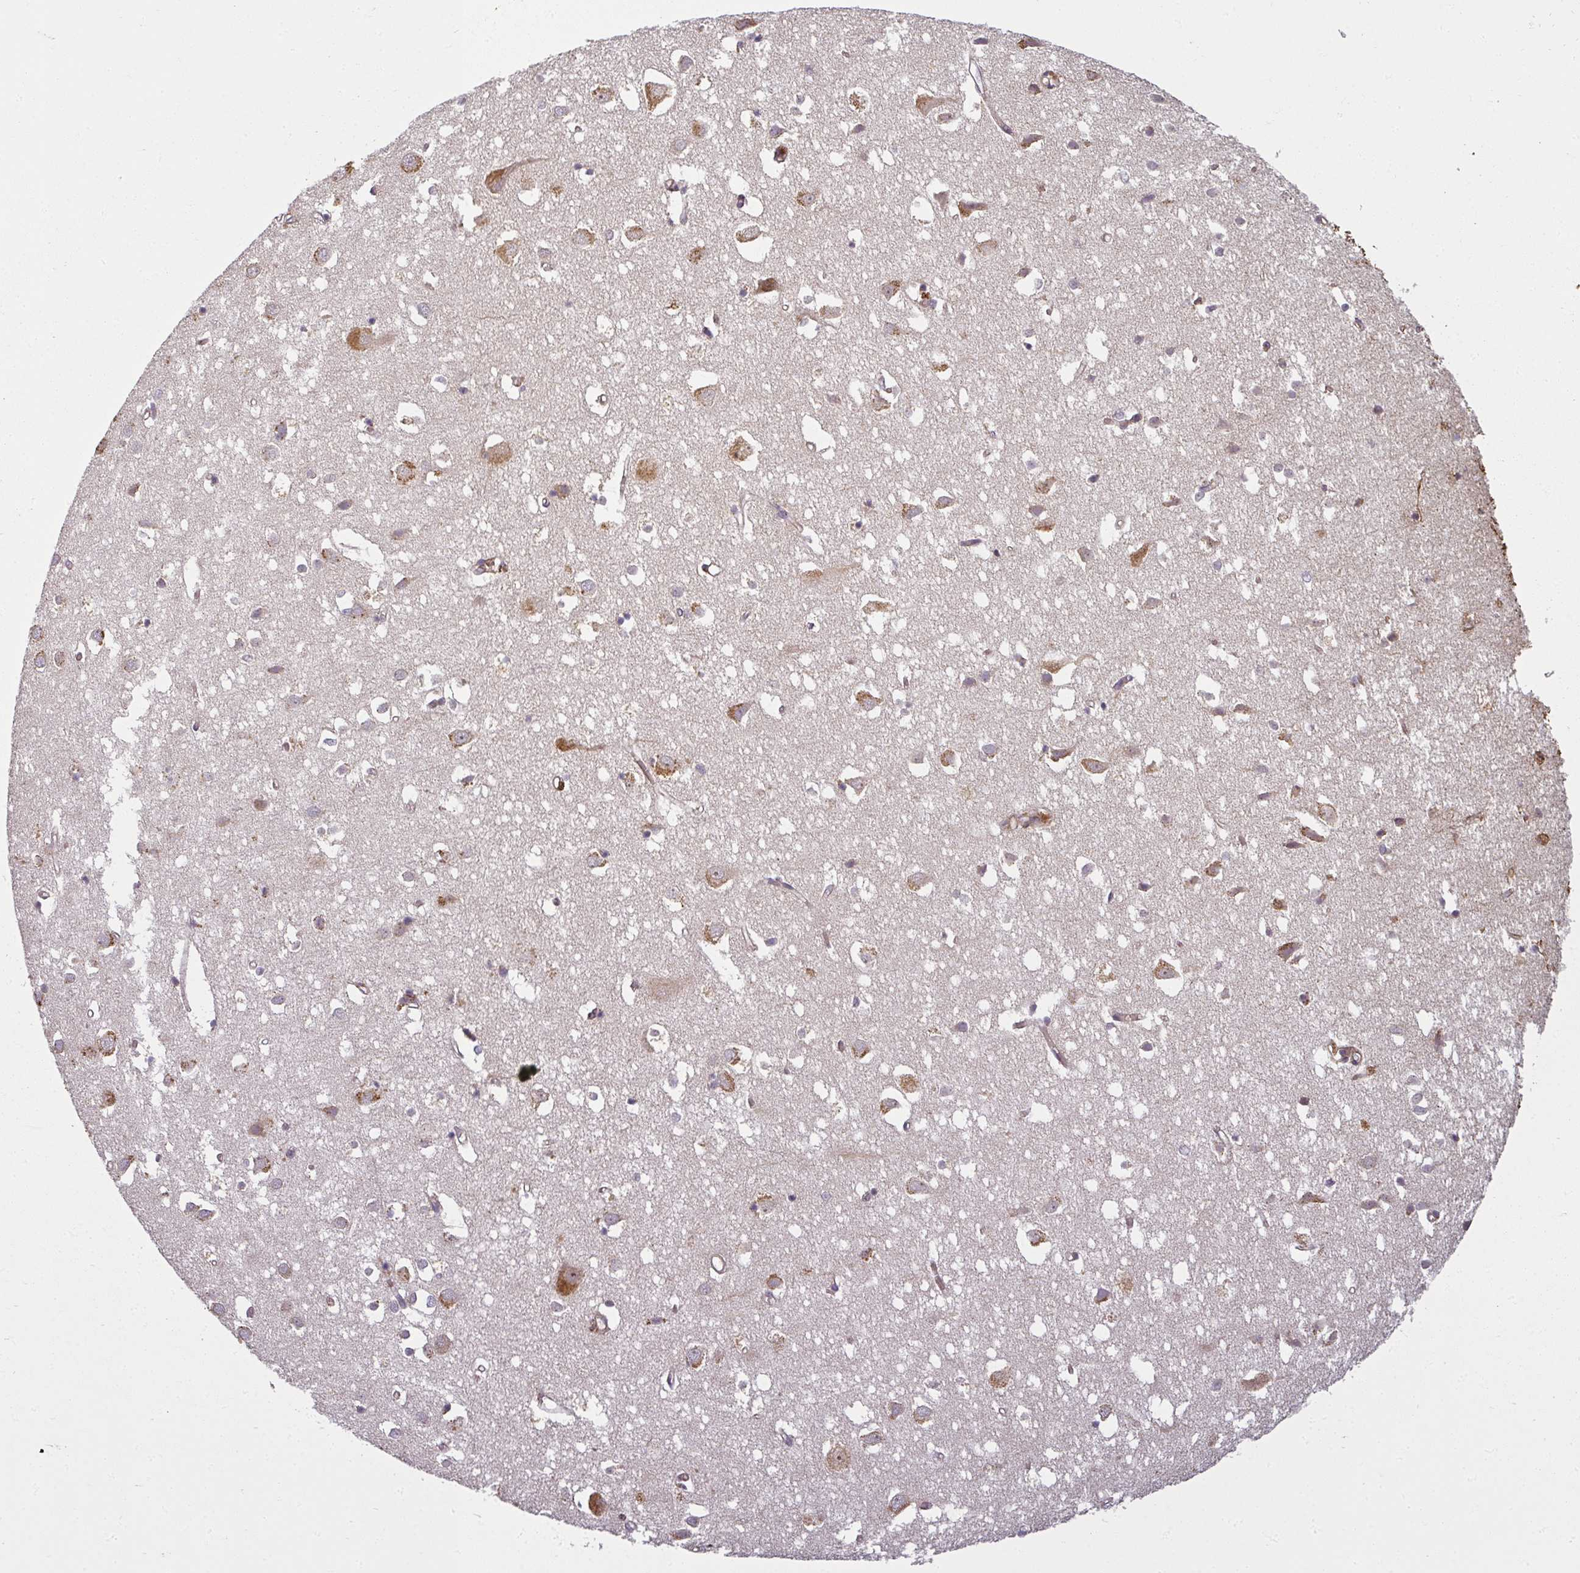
{"staining": {"intensity": "moderate", "quantity": "25%-75%", "location": "cytoplasmic/membranous"}, "tissue": "cerebral cortex", "cell_type": "Endothelial cells", "image_type": "normal", "snomed": [{"axis": "morphology", "description": "Normal tissue, NOS"}, {"axis": "topography", "description": "Cerebral cortex"}], "caption": "Cerebral cortex stained with DAB (3,3'-diaminobenzidine) immunohistochemistry (IHC) demonstrates medium levels of moderate cytoplasmic/membranous staining in about 25%-75% of endothelial cells. The protein of interest is shown in brown color, while the nuclei are stained blue.", "gene": "DIMT1", "patient": {"sex": "male", "age": 70}}